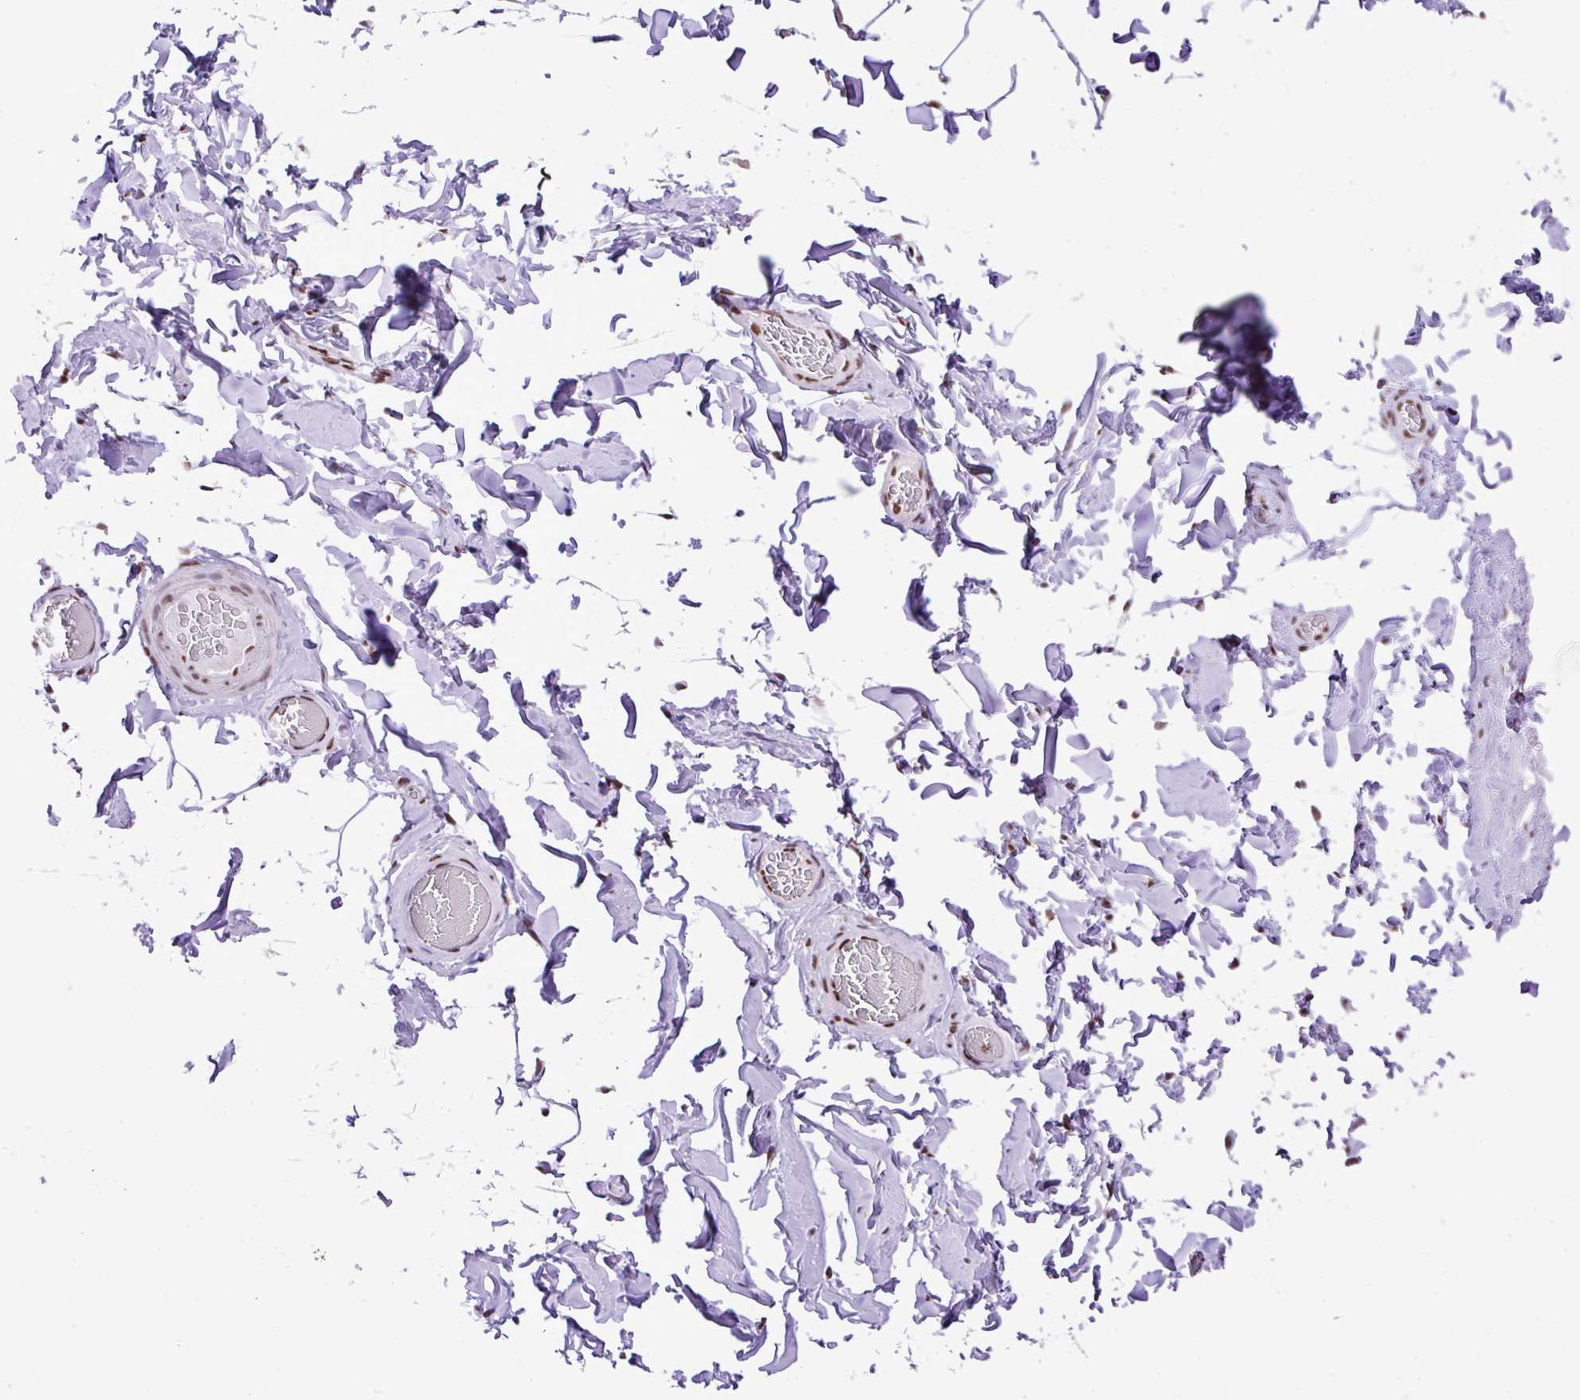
{"staining": {"intensity": "moderate", "quantity": "<25%", "location": "nuclear"}, "tissue": "adipose tissue", "cell_type": "Adipocytes", "image_type": "normal", "snomed": [{"axis": "morphology", "description": "Normal tissue, NOS"}, {"axis": "topography", "description": "Soft tissue"}, {"axis": "topography", "description": "Adipose tissue"}, {"axis": "topography", "description": "Vascular tissue"}, {"axis": "topography", "description": "Peripheral nerve tissue"}], "caption": "Immunohistochemistry of benign human adipose tissue demonstrates low levels of moderate nuclear expression in approximately <25% of adipocytes.", "gene": "RARG", "patient": {"sex": "male", "age": 46}}